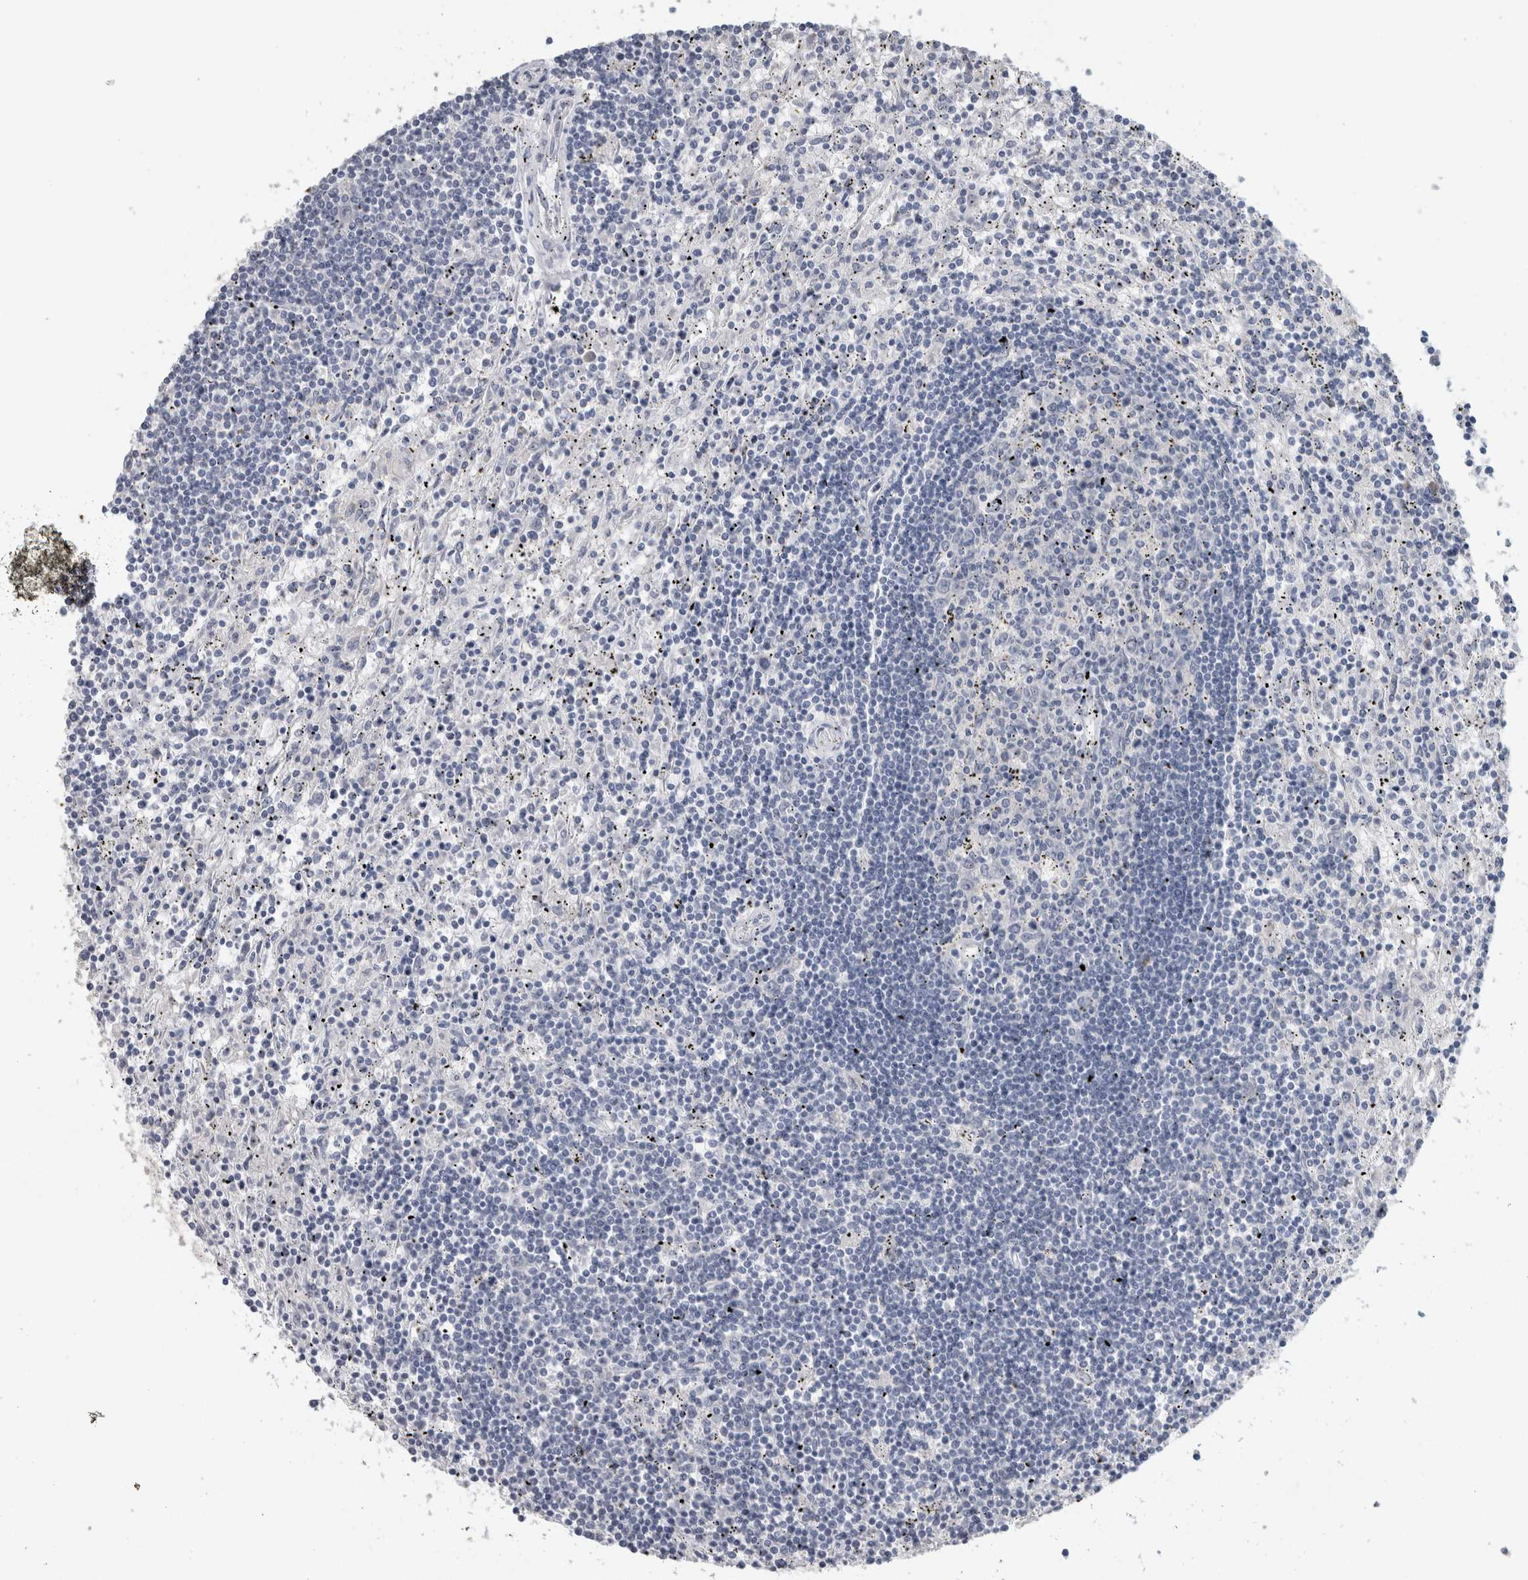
{"staining": {"intensity": "negative", "quantity": "none", "location": "none"}, "tissue": "lymphoma", "cell_type": "Tumor cells", "image_type": "cancer", "snomed": [{"axis": "morphology", "description": "Malignant lymphoma, non-Hodgkin's type, Low grade"}, {"axis": "topography", "description": "Spleen"}], "caption": "A micrograph of malignant lymphoma, non-Hodgkin's type (low-grade) stained for a protein exhibits no brown staining in tumor cells. (DAB IHC, high magnification).", "gene": "NEFM", "patient": {"sex": "male", "age": 76}}